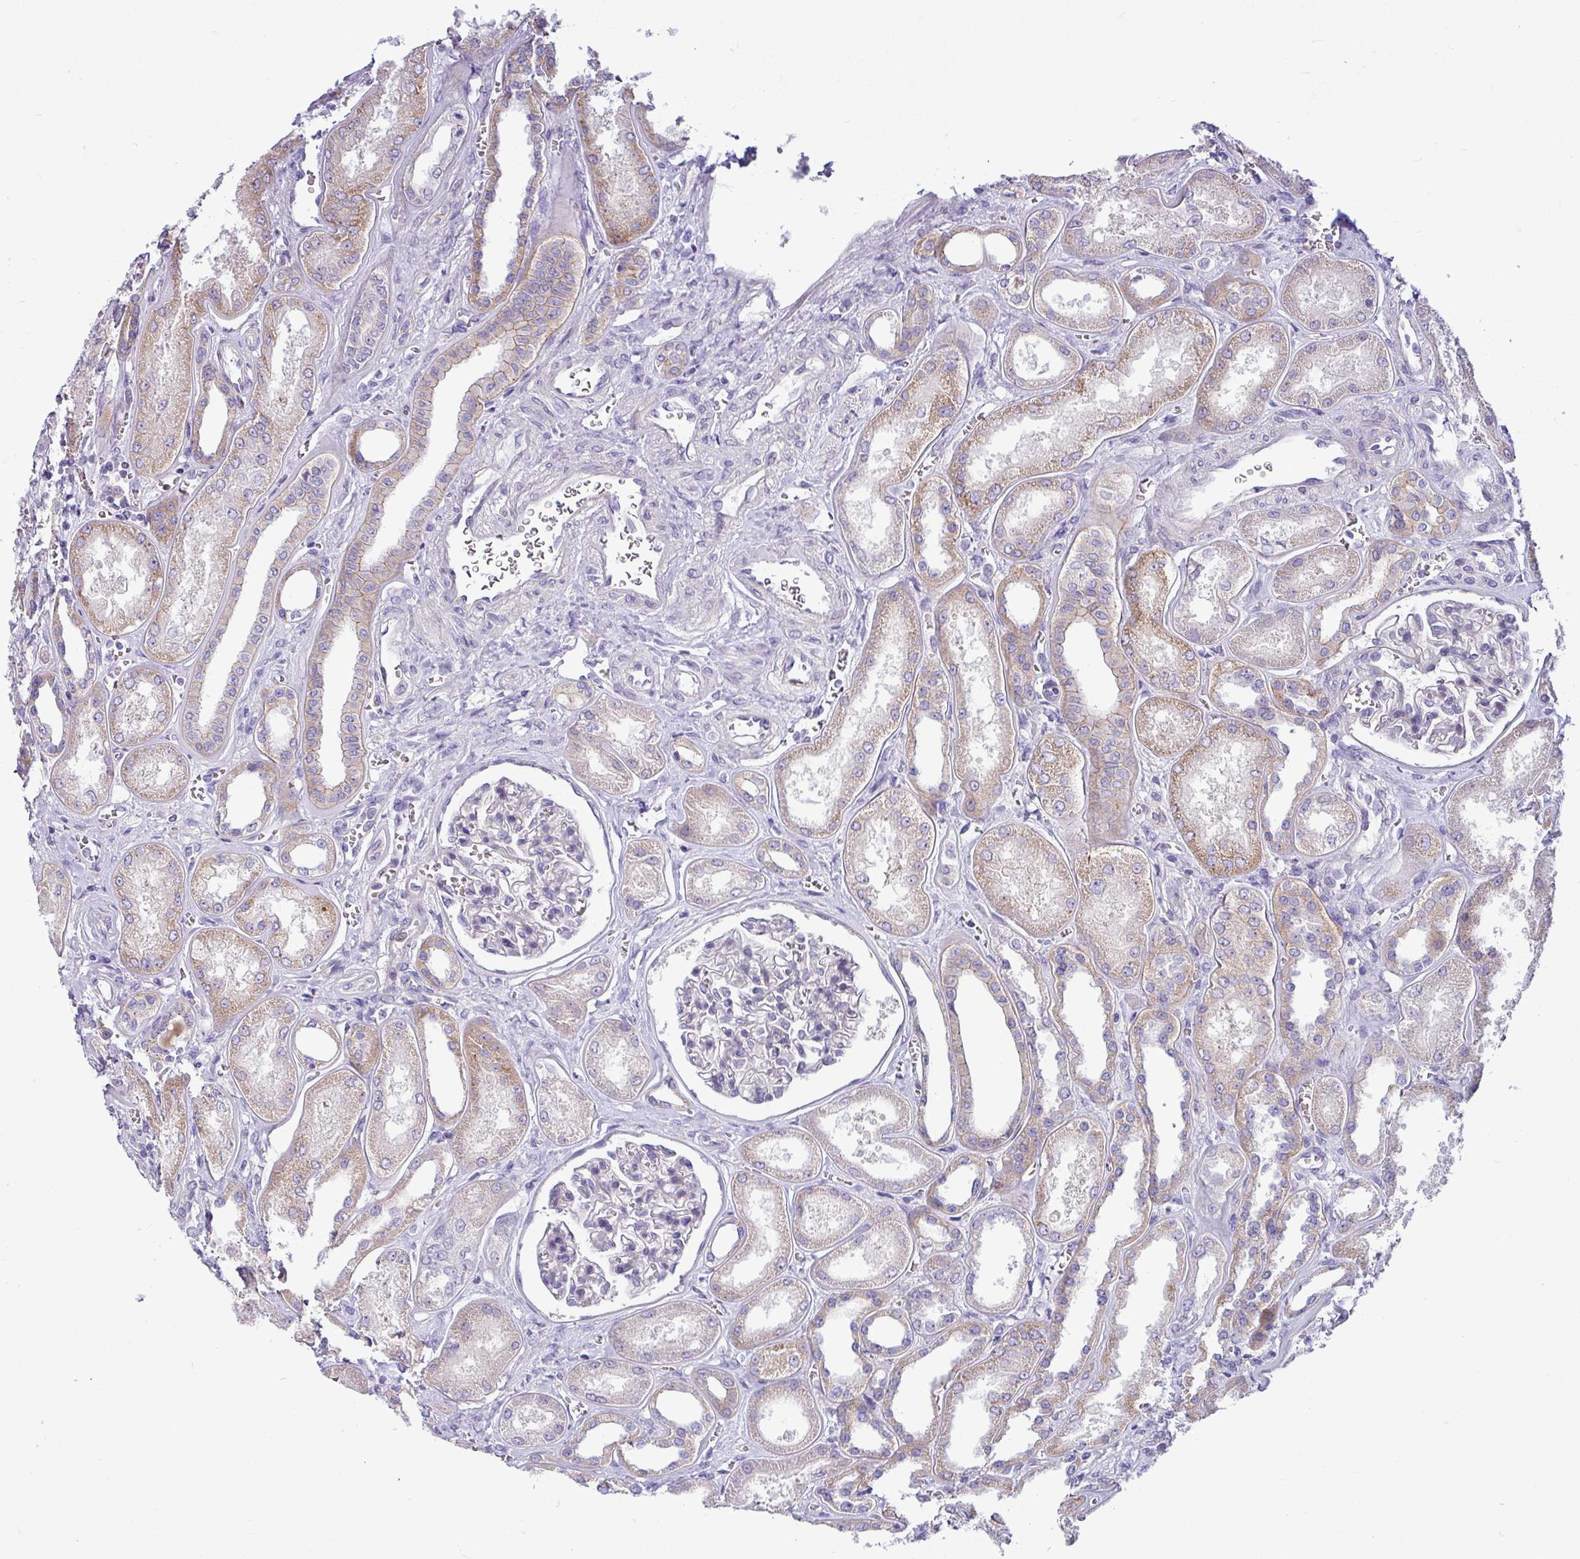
{"staining": {"intensity": "negative", "quantity": "none", "location": "none"}, "tissue": "kidney", "cell_type": "Cells in glomeruli", "image_type": "normal", "snomed": [{"axis": "morphology", "description": "Normal tissue, NOS"}, {"axis": "morphology", "description": "Adenocarcinoma, NOS"}, {"axis": "topography", "description": "Kidney"}], "caption": "A high-resolution micrograph shows immunohistochemistry staining of benign kidney, which displays no significant staining in cells in glomeruli.", "gene": "ACAP3", "patient": {"sex": "female", "age": 68}}